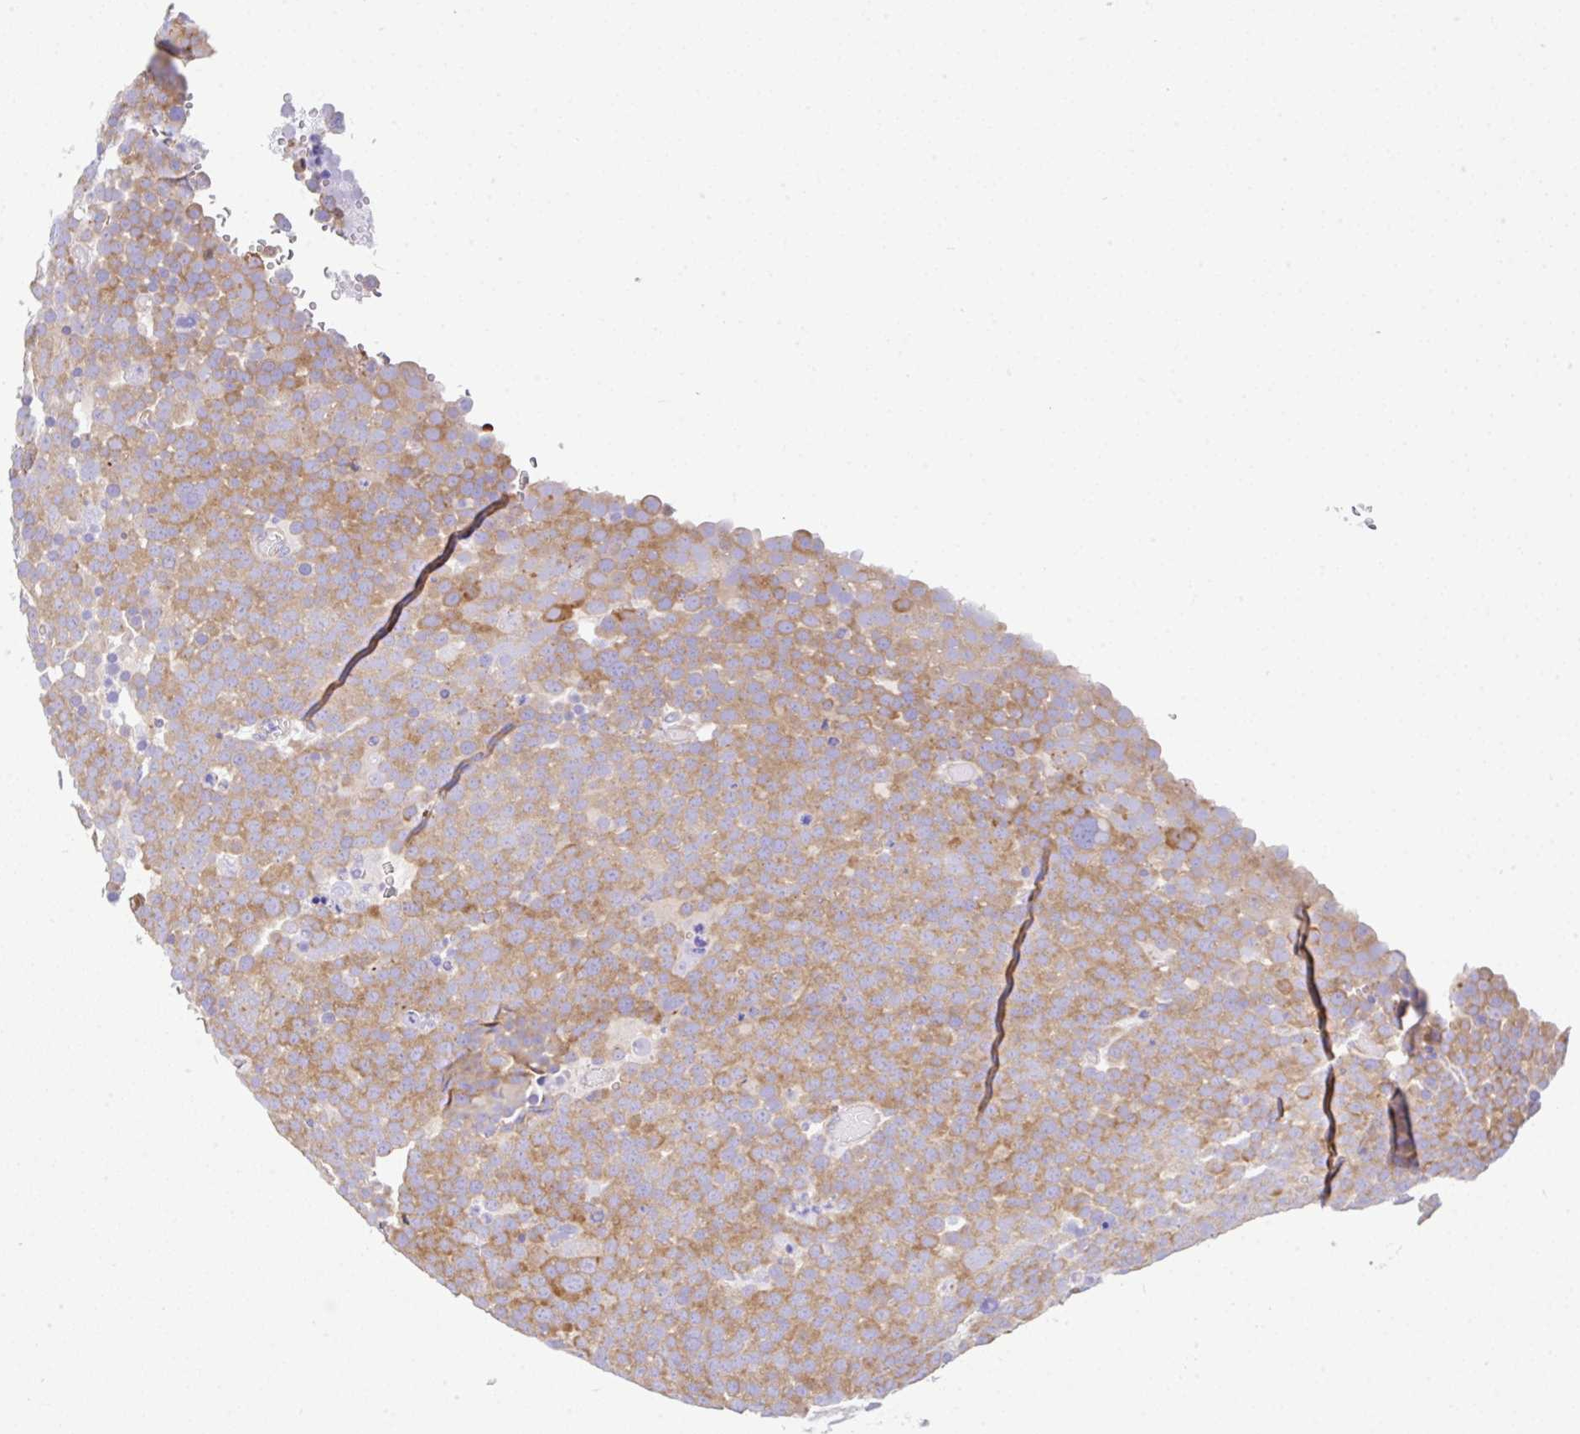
{"staining": {"intensity": "moderate", "quantity": ">75%", "location": "cytoplasmic/membranous"}, "tissue": "testis cancer", "cell_type": "Tumor cells", "image_type": "cancer", "snomed": [{"axis": "morphology", "description": "Seminoma, NOS"}, {"axis": "topography", "description": "Testis"}], "caption": "Protein staining of testis cancer tissue demonstrates moderate cytoplasmic/membranous expression in approximately >75% of tumor cells.", "gene": "GFPT2", "patient": {"sex": "male", "age": 71}}